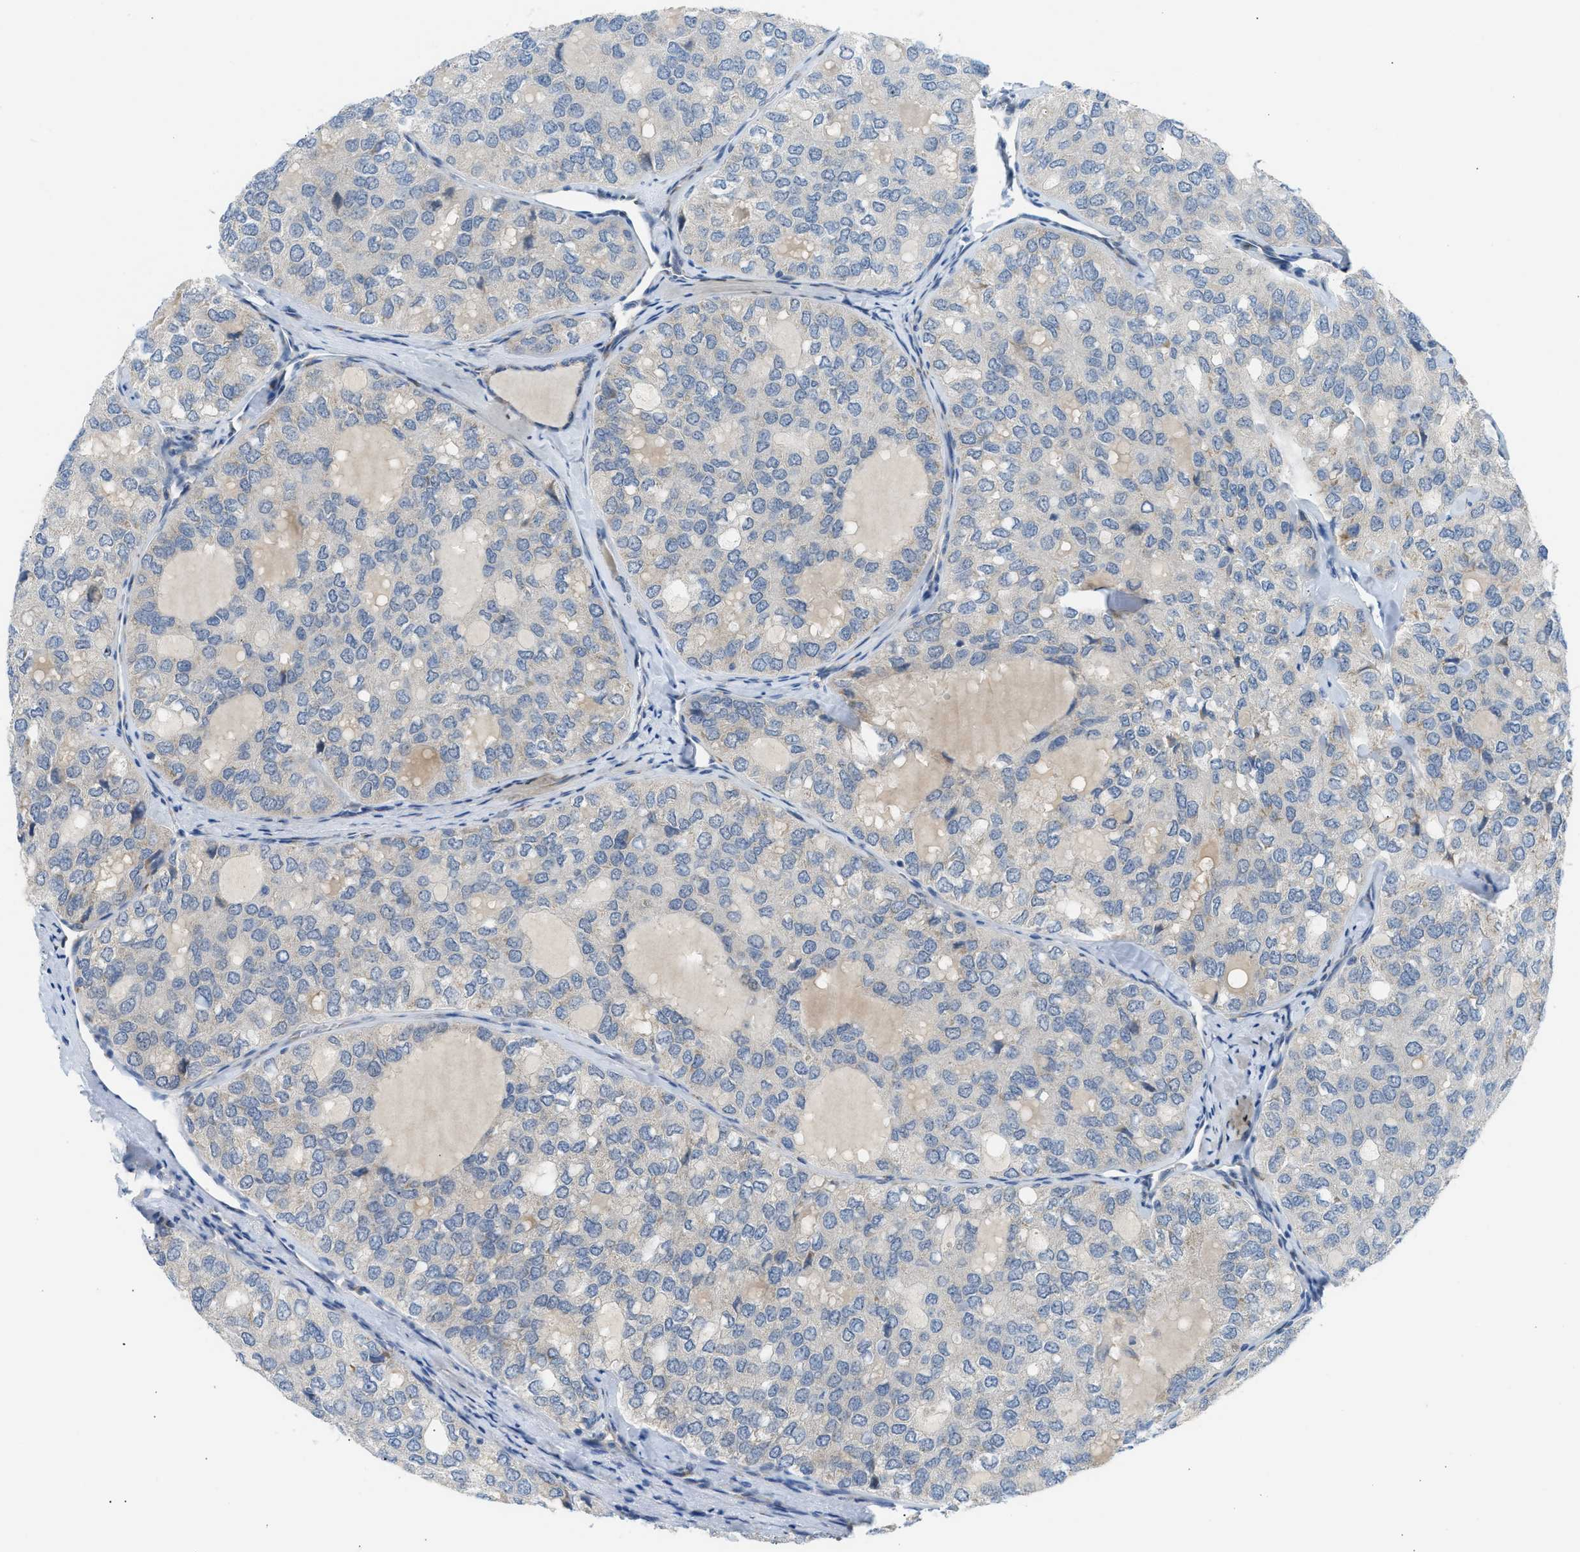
{"staining": {"intensity": "weak", "quantity": "<25%", "location": "cytoplasmic/membranous"}, "tissue": "thyroid cancer", "cell_type": "Tumor cells", "image_type": "cancer", "snomed": [{"axis": "morphology", "description": "Follicular adenoma carcinoma, NOS"}, {"axis": "topography", "description": "Thyroid gland"}], "caption": "IHC image of neoplastic tissue: human thyroid cancer (follicular adenoma carcinoma) stained with DAB displays no significant protein positivity in tumor cells.", "gene": "KCNC2", "patient": {"sex": "male", "age": 75}}